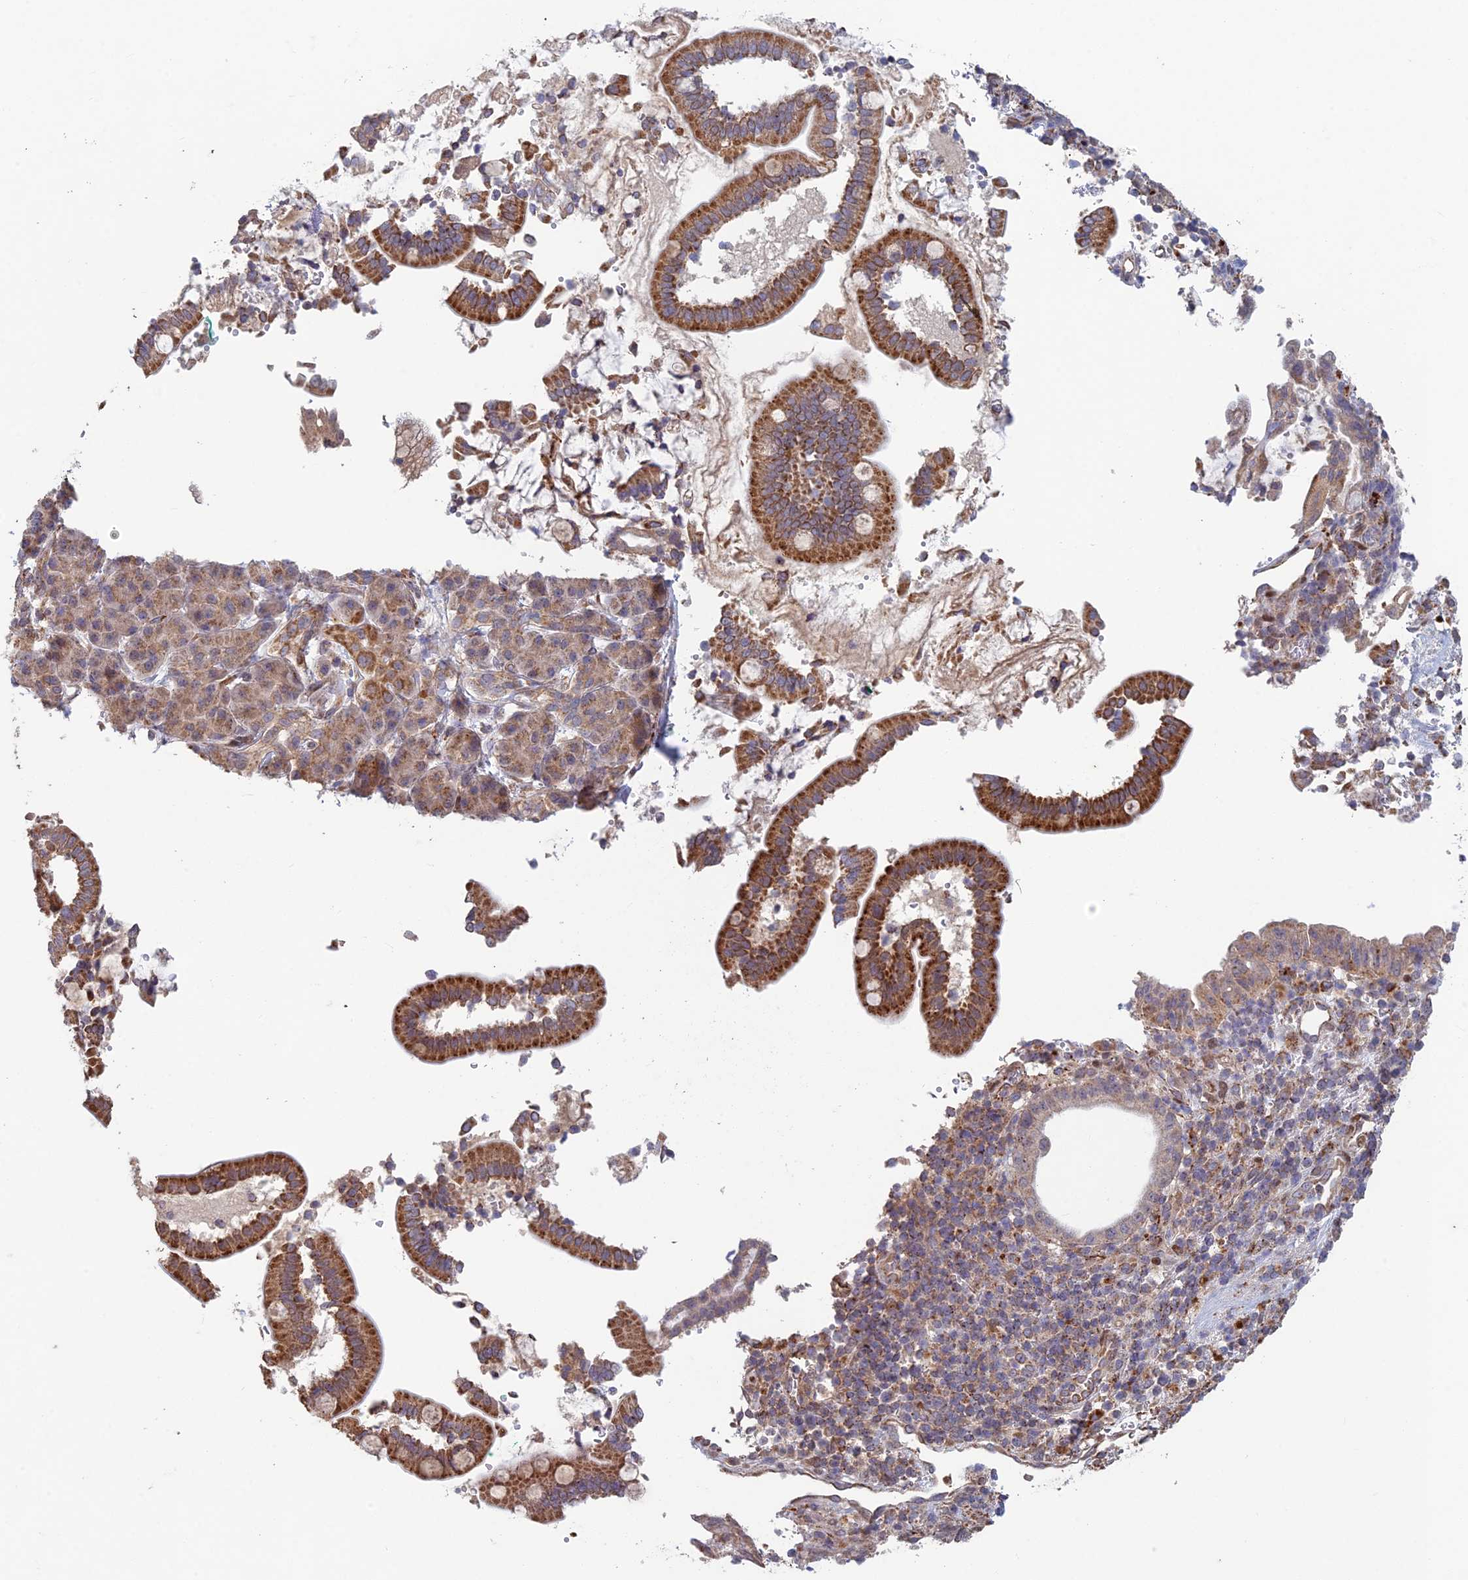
{"staining": {"intensity": "strong", "quantity": ">75%", "location": "cytoplasmic/membranous"}, "tissue": "pancreatic cancer", "cell_type": "Tumor cells", "image_type": "cancer", "snomed": [{"axis": "morphology", "description": "Normal tissue, NOS"}, {"axis": "morphology", "description": "Adenocarcinoma, NOS"}, {"axis": "topography", "description": "Pancreas"}], "caption": "Protein expression analysis of pancreatic cancer displays strong cytoplasmic/membranous positivity in about >75% of tumor cells.", "gene": "FOXS1", "patient": {"sex": "female", "age": 55}}